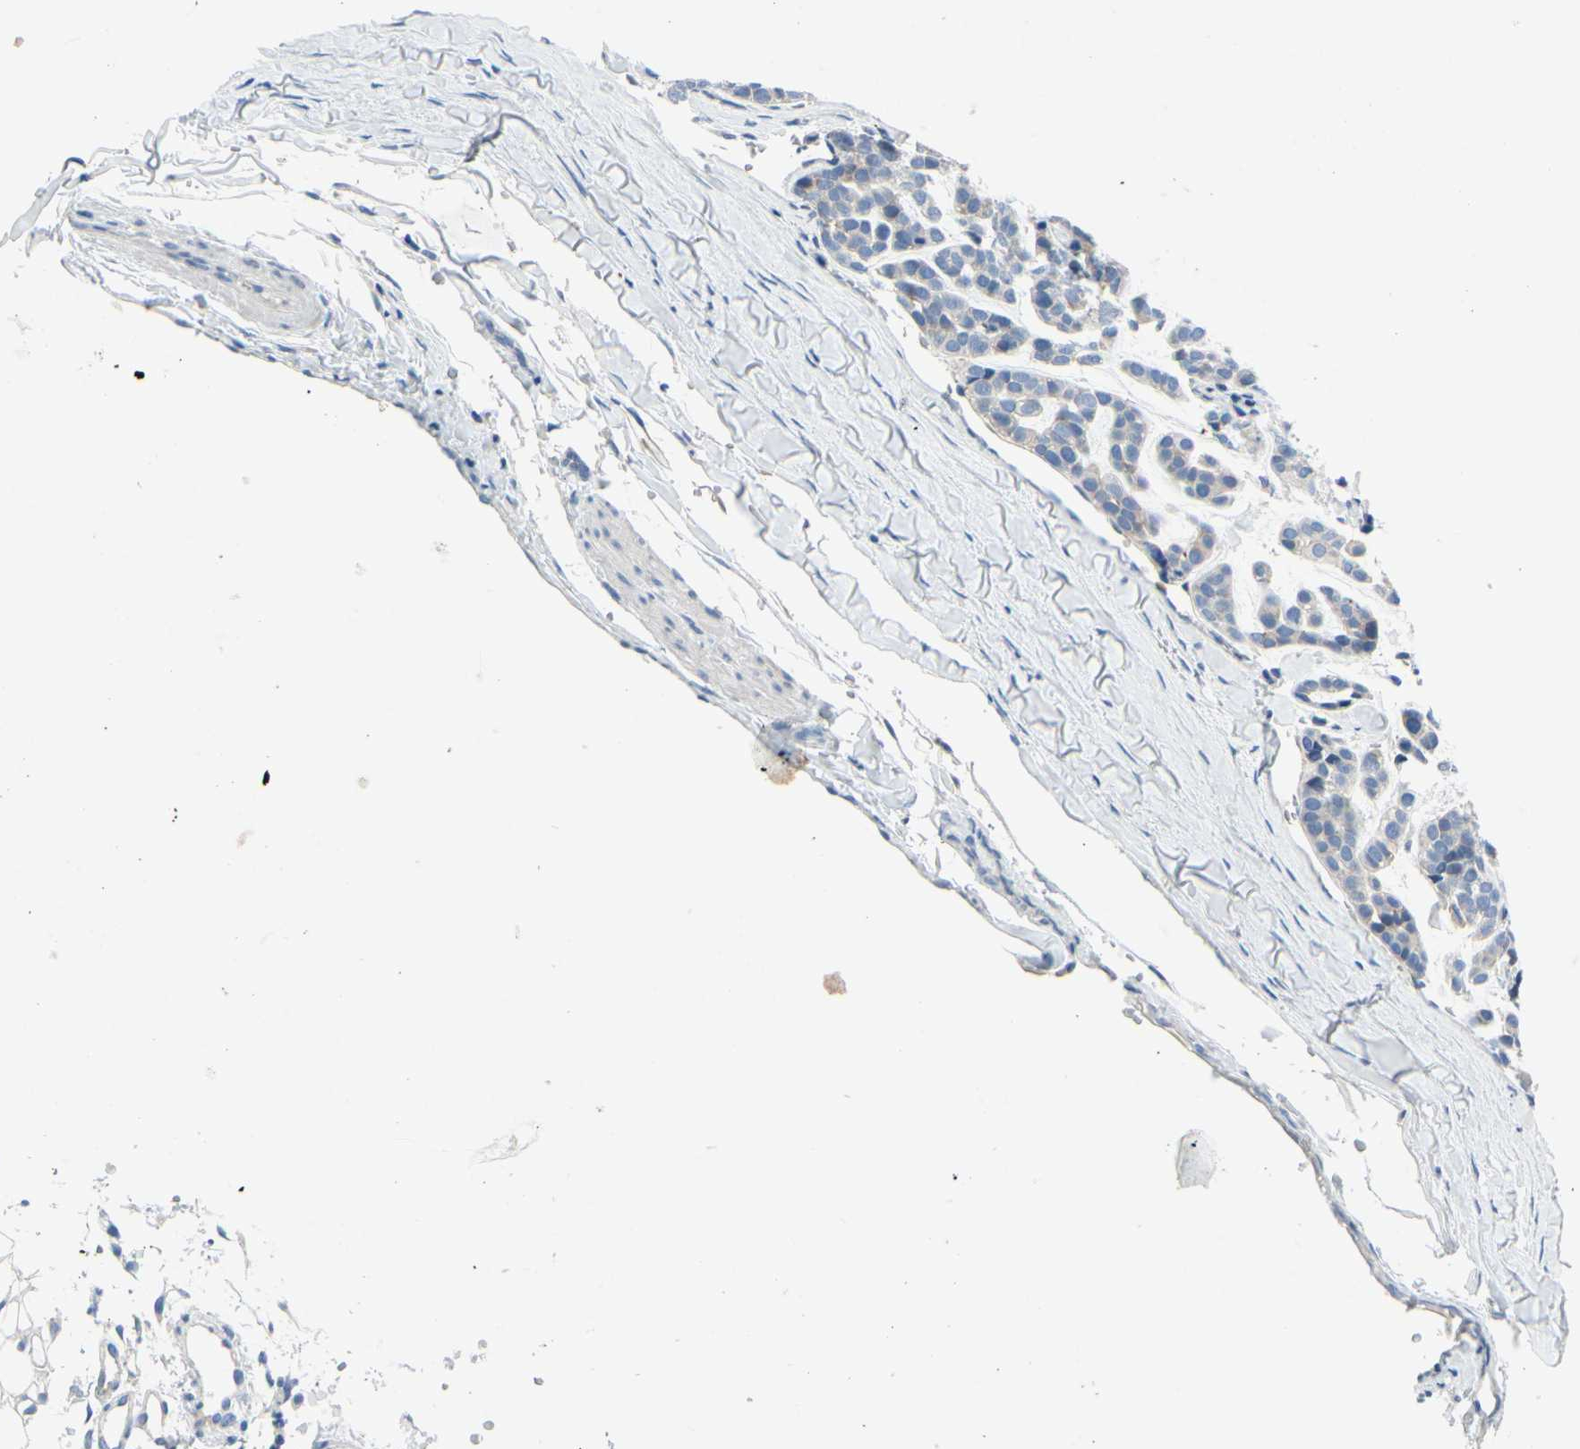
{"staining": {"intensity": "weak", "quantity": ">75%", "location": "cytoplasmic/membranous"}, "tissue": "head and neck cancer", "cell_type": "Tumor cells", "image_type": "cancer", "snomed": [{"axis": "morphology", "description": "Adenocarcinoma, NOS"}, {"axis": "morphology", "description": "Adenoma, NOS"}, {"axis": "topography", "description": "Head-Neck"}], "caption": "Immunohistochemical staining of head and neck adenocarcinoma reveals weak cytoplasmic/membranous protein expression in approximately >75% of tumor cells. The staining was performed using DAB to visualize the protein expression in brown, while the nuclei were stained in blue with hematoxylin (Magnification: 20x).", "gene": "MUC1", "patient": {"sex": "female", "age": 55}}